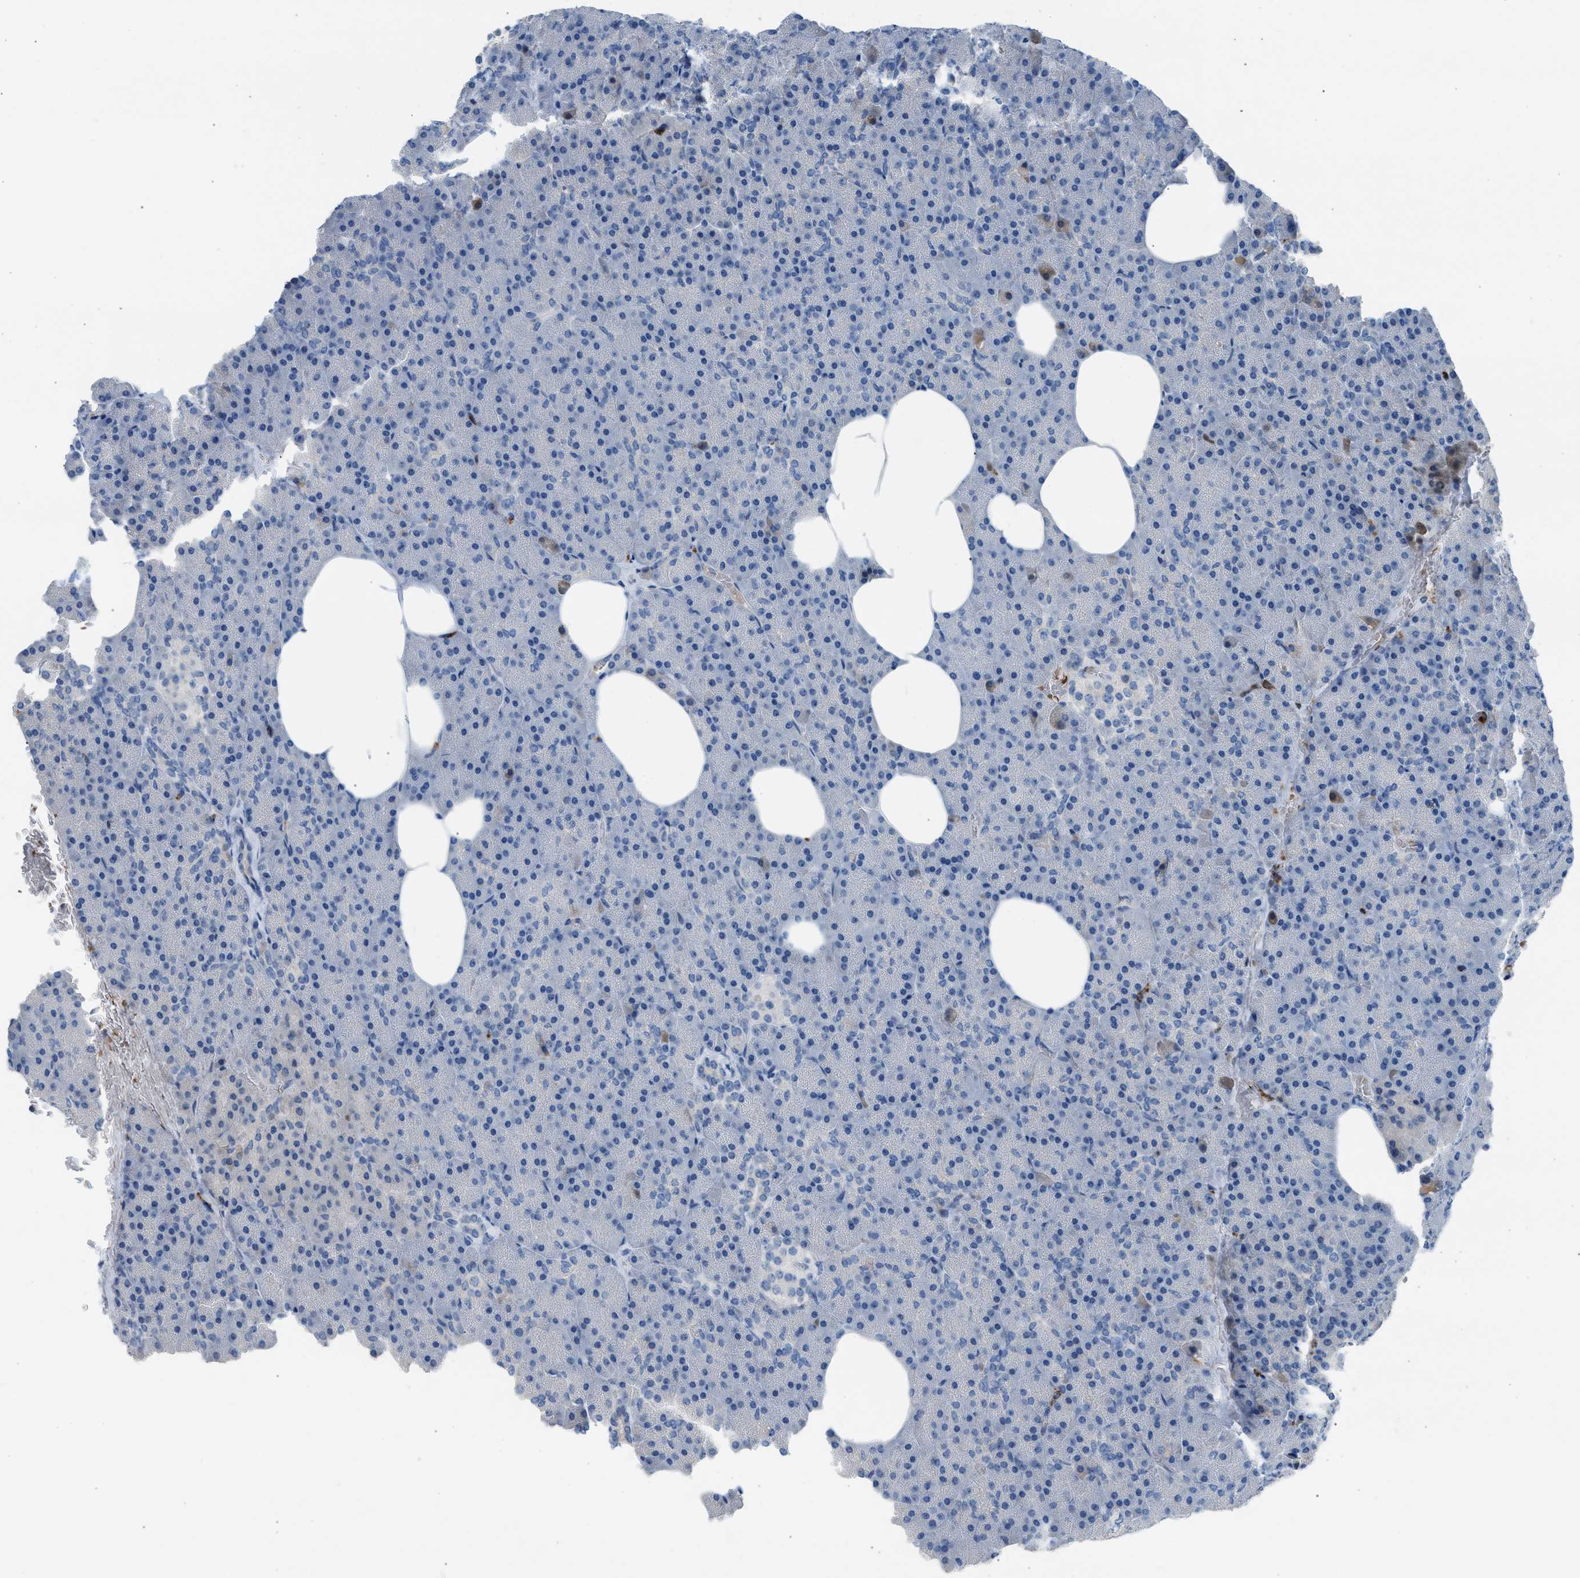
{"staining": {"intensity": "negative", "quantity": "none", "location": "none"}, "tissue": "pancreas", "cell_type": "Exocrine glandular cells", "image_type": "normal", "snomed": [{"axis": "morphology", "description": "Normal tissue, NOS"}, {"axis": "topography", "description": "Pancreas"}], "caption": "IHC histopathology image of unremarkable pancreas: pancreas stained with DAB (3,3'-diaminobenzidine) shows no significant protein staining in exocrine glandular cells. (Brightfield microscopy of DAB immunohistochemistry (IHC) at high magnification).", "gene": "CFAP77", "patient": {"sex": "female", "age": 35}}